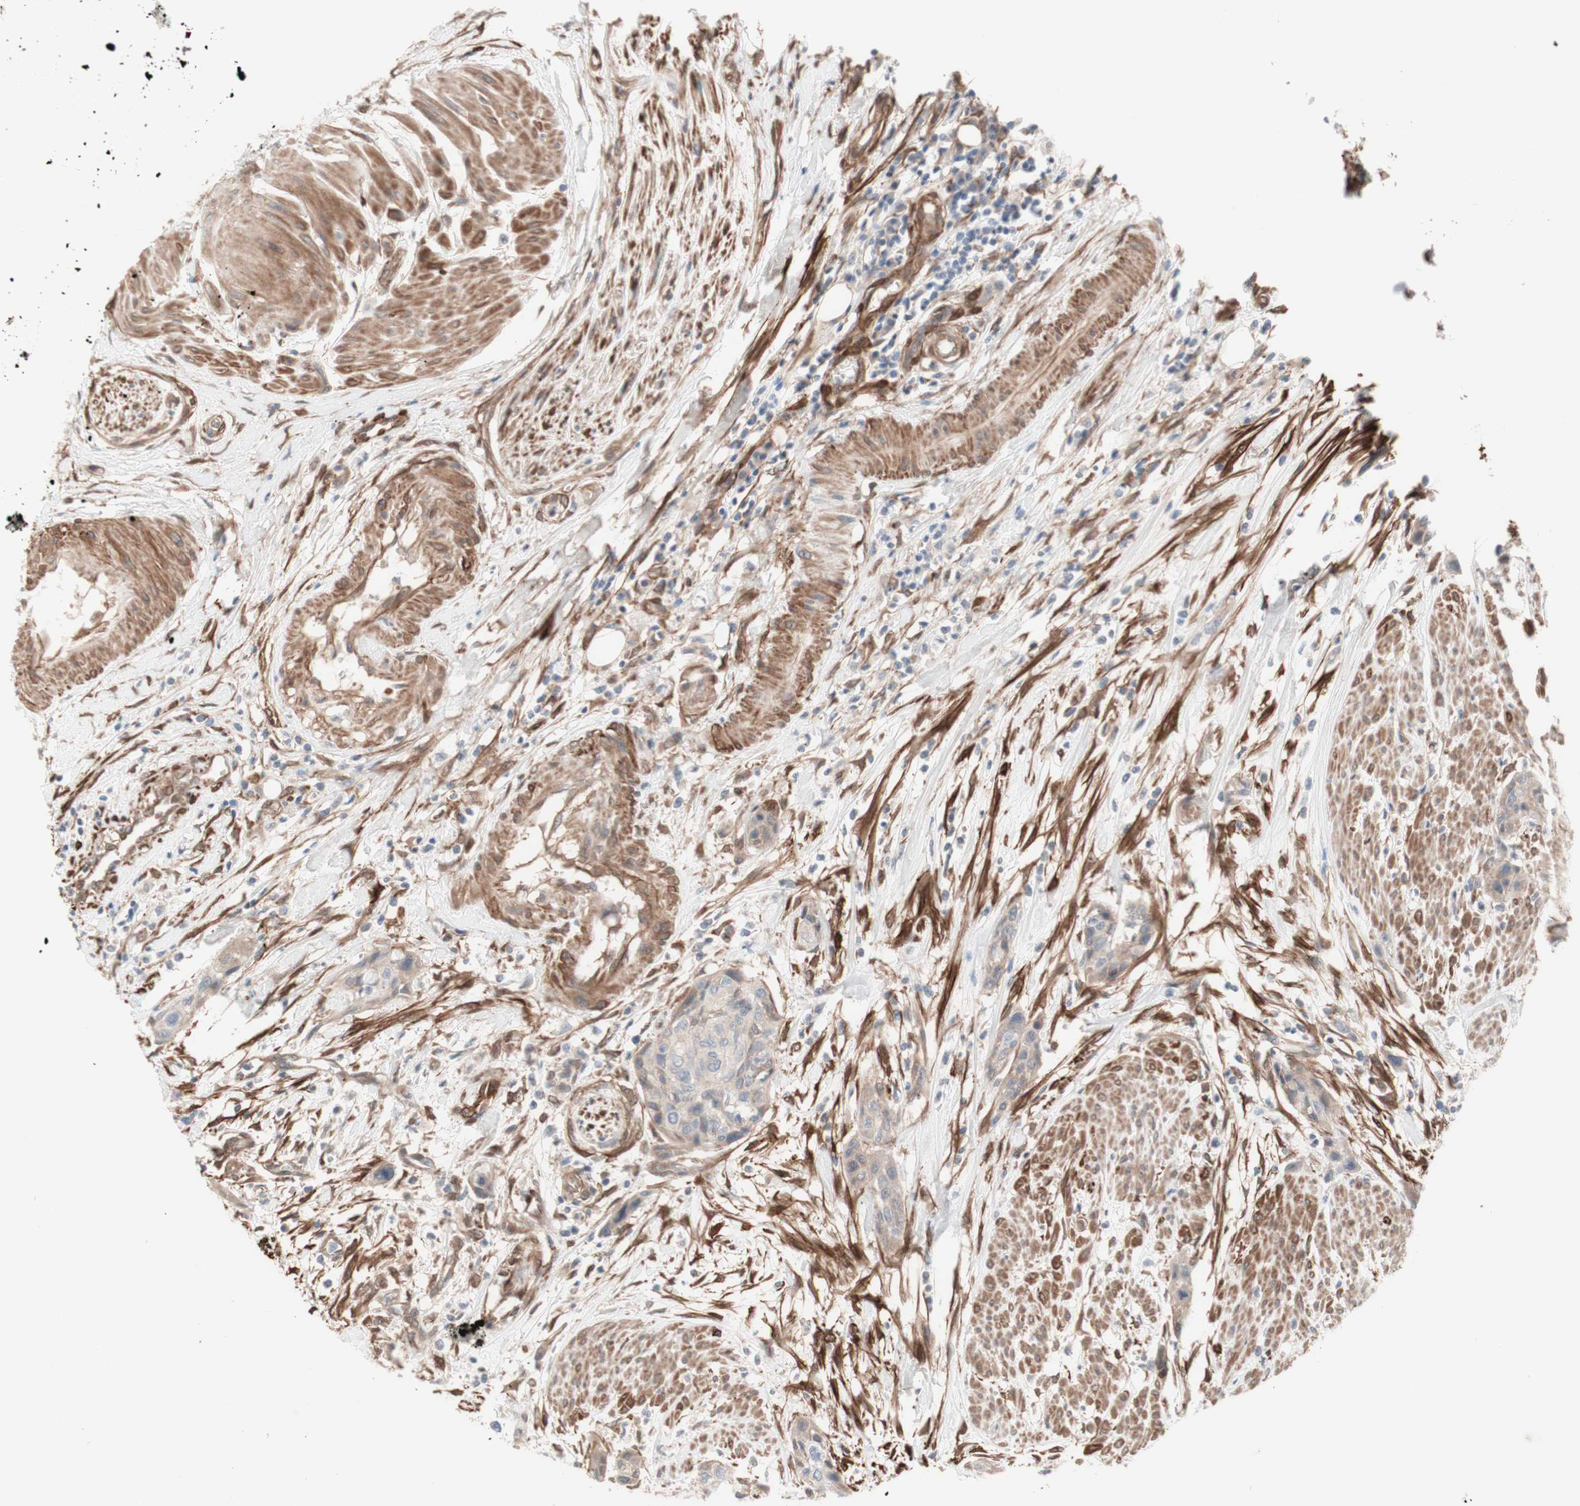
{"staining": {"intensity": "weak", "quantity": ">75%", "location": "cytoplasmic/membranous"}, "tissue": "urothelial cancer", "cell_type": "Tumor cells", "image_type": "cancer", "snomed": [{"axis": "morphology", "description": "Urothelial carcinoma, High grade"}, {"axis": "topography", "description": "Urinary bladder"}], "caption": "Protein staining of high-grade urothelial carcinoma tissue demonstrates weak cytoplasmic/membranous staining in about >75% of tumor cells. (IHC, brightfield microscopy, high magnification).", "gene": "CNN3", "patient": {"sex": "male", "age": 35}}